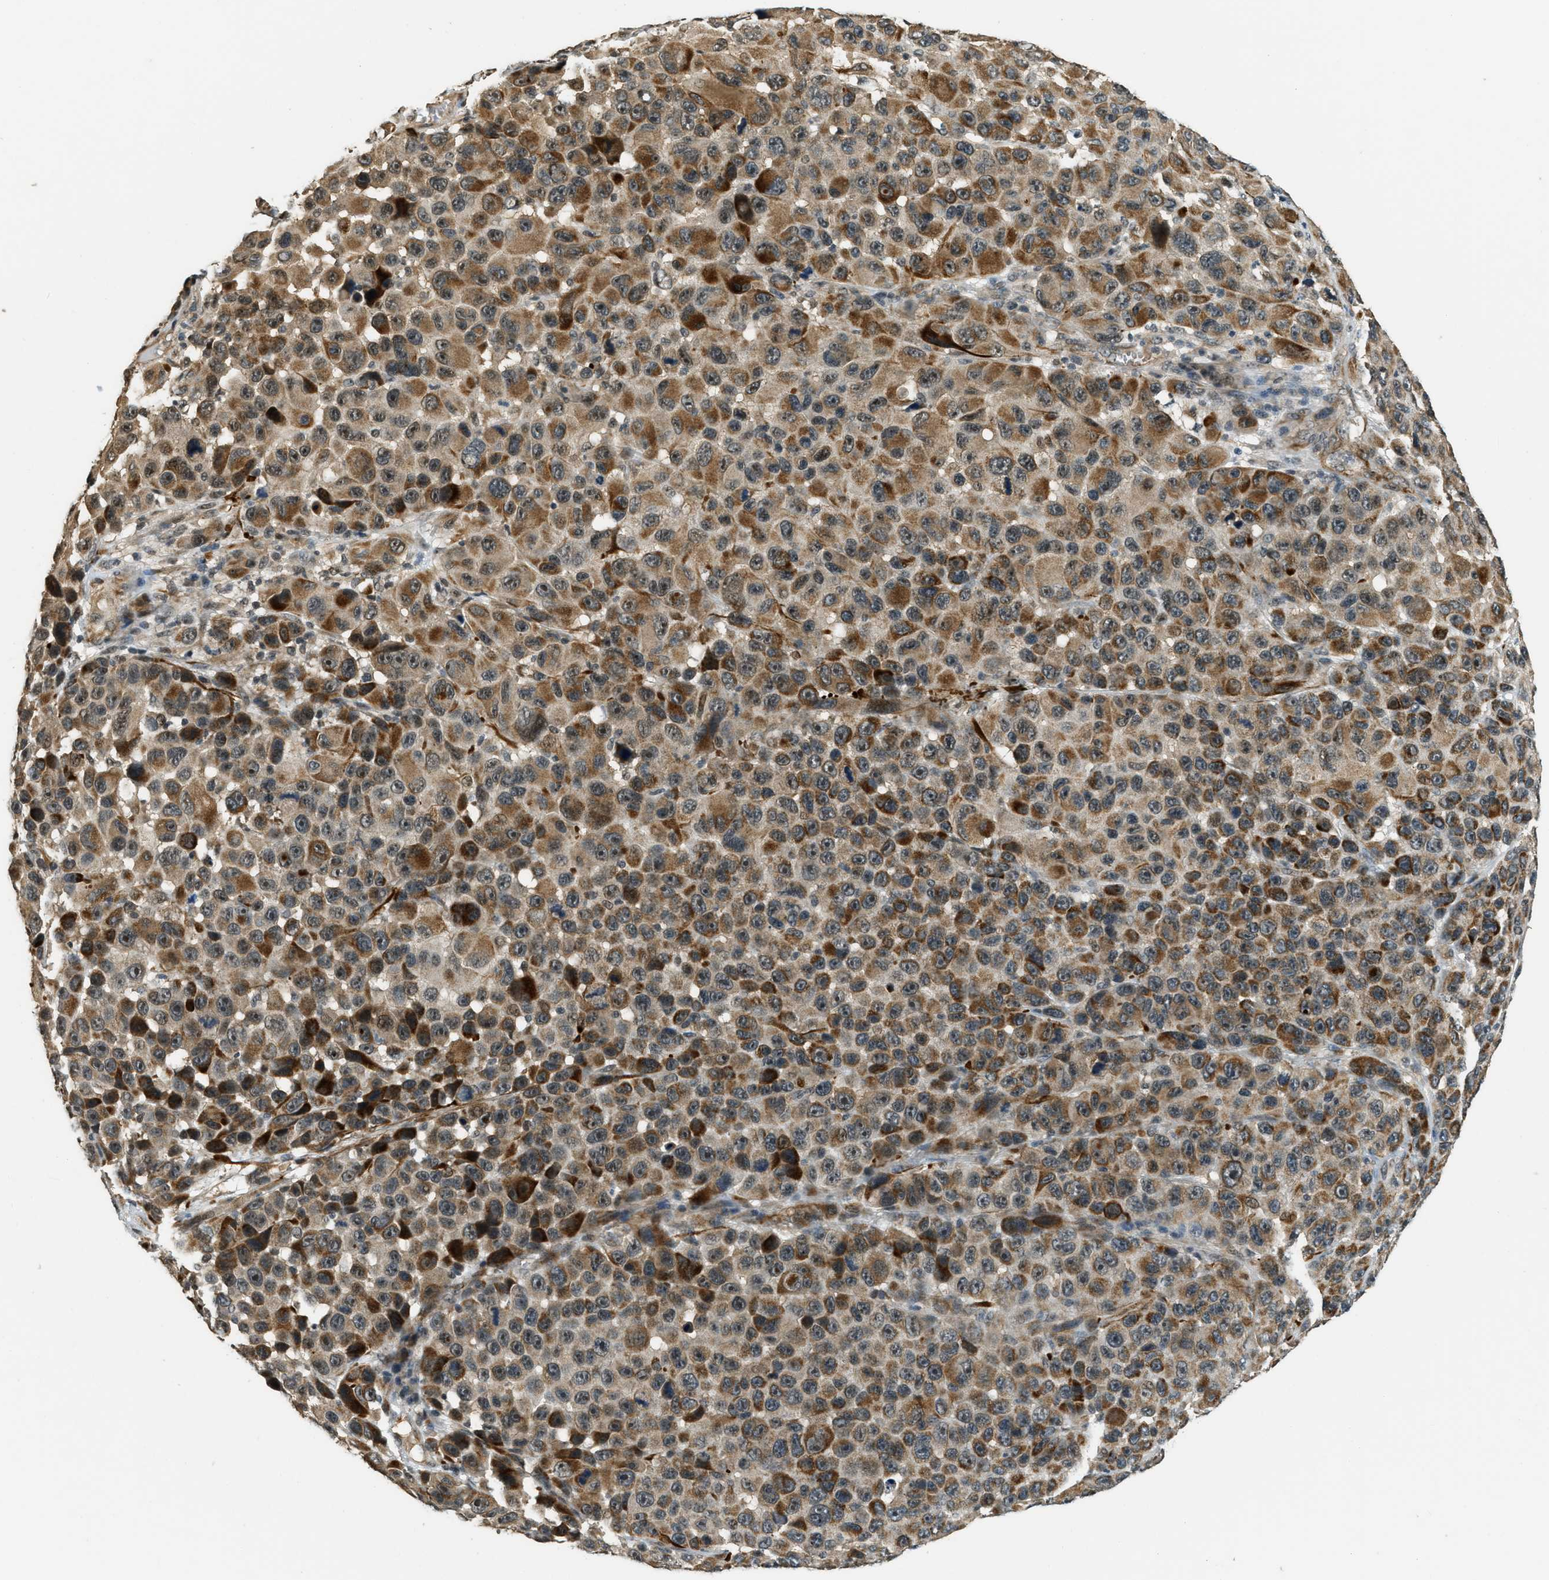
{"staining": {"intensity": "moderate", "quantity": ">75%", "location": "cytoplasmic/membranous,nuclear"}, "tissue": "melanoma", "cell_type": "Tumor cells", "image_type": "cancer", "snomed": [{"axis": "morphology", "description": "Malignant melanoma, NOS"}, {"axis": "topography", "description": "Skin"}], "caption": "Immunohistochemistry (IHC) micrograph of neoplastic tissue: human melanoma stained using IHC displays medium levels of moderate protein expression localized specifically in the cytoplasmic/membranous and nuclear of tumor cells, appearing as a cytoplasmic/membranous and nuclear brown color.", "gene": "MED21", "patient": {"sex": "male", "age": 53}}